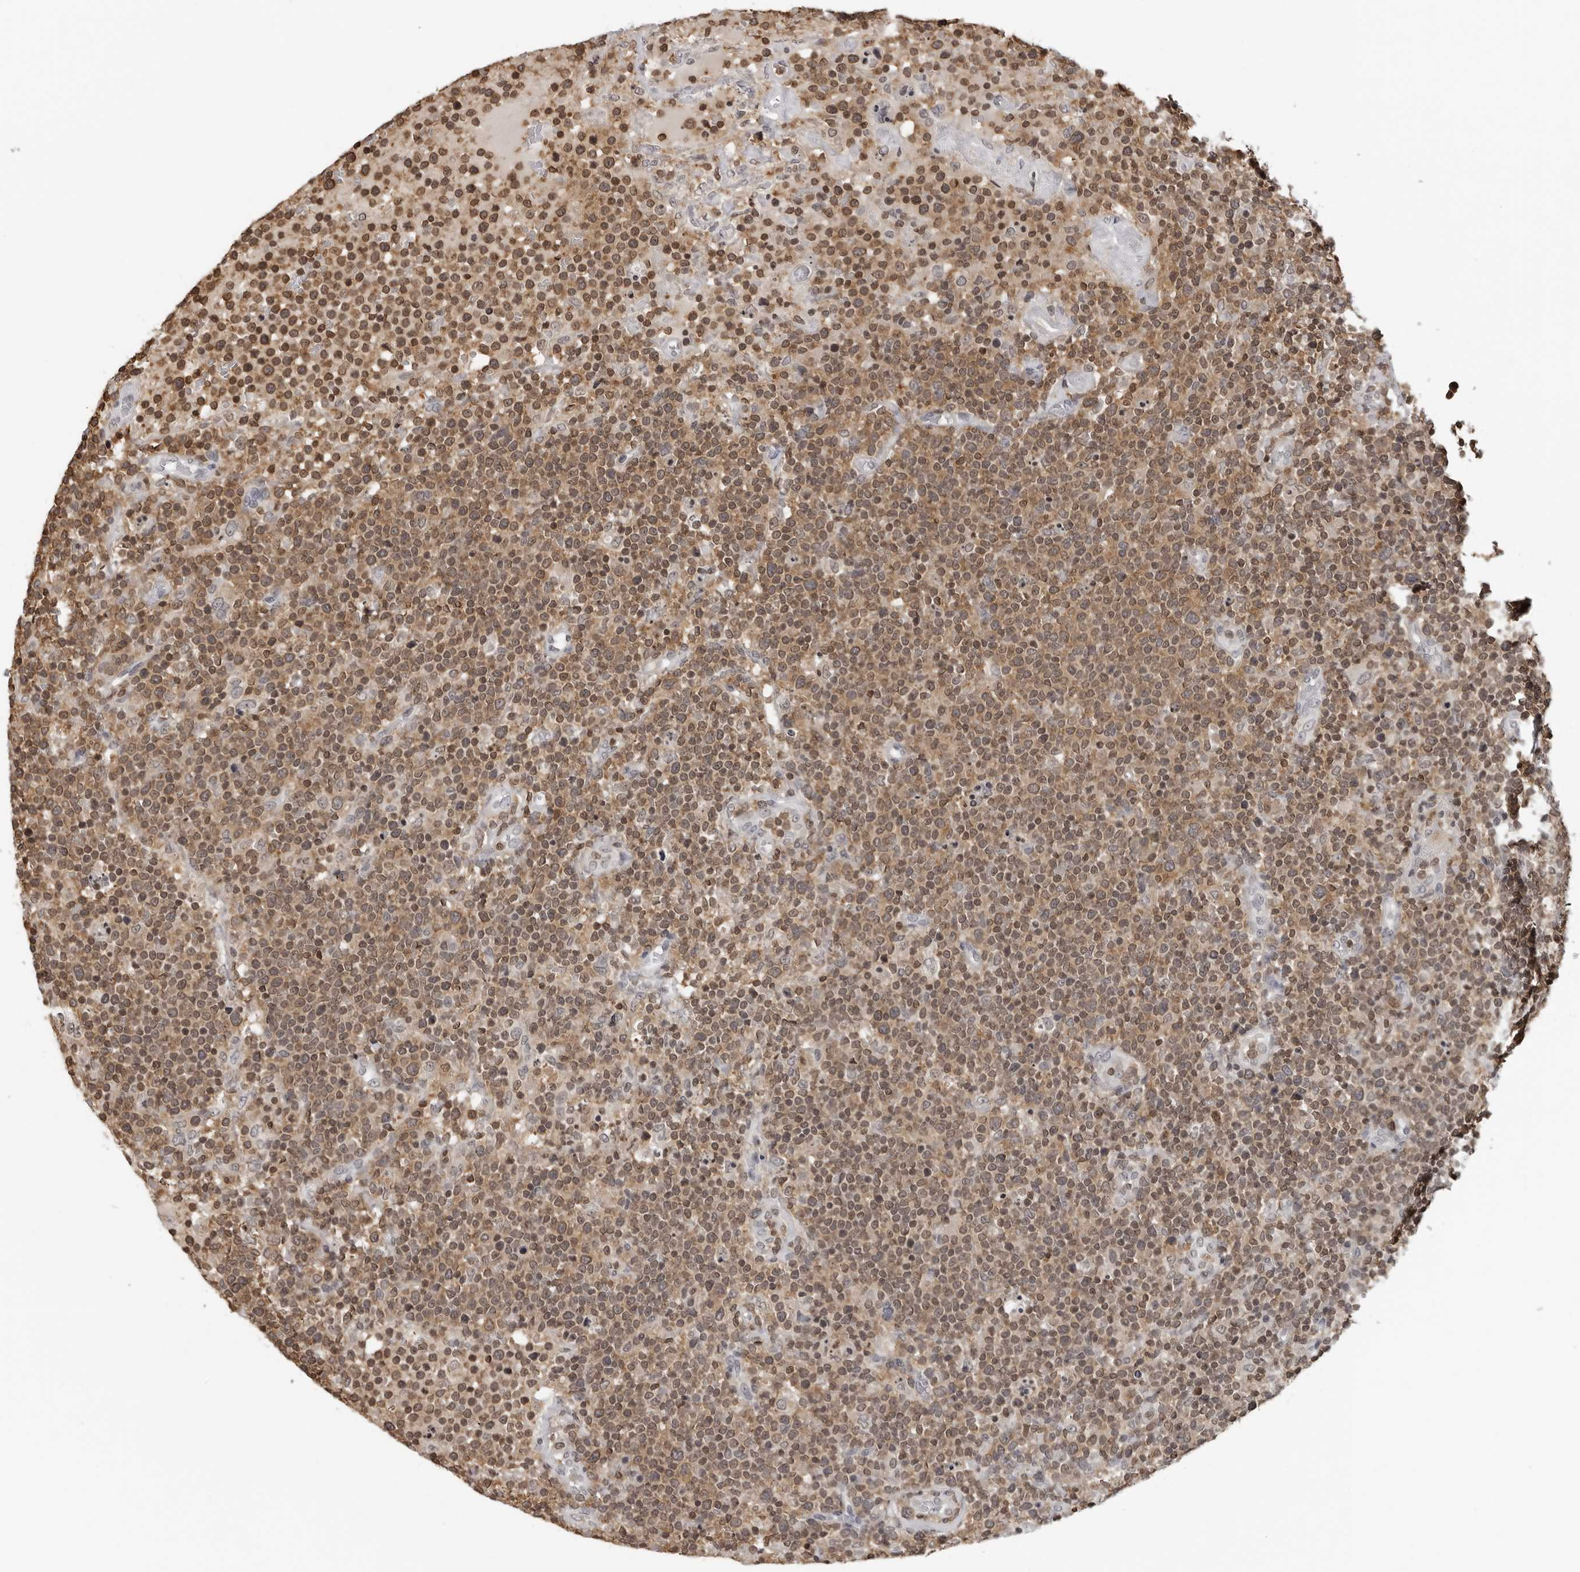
{"staining": {"intensity": "moderate", "quantity": ">75%", "location": "cytoplasmic/membranous,nuclear"}, "tissue": "lymphoma", "cell_type": "Tumor cells", "image_type": "cancer", "snomed": [{"axis": "morphology", "description": "Malignant lymphoma, non-Hodgkin's type, High grade"}, {"axis": "topography", "description": "Lymph node"}], "caption": "A micrograph showing moderate cytoplasmic/membranous and nuclear expression in about >75% of tumor cells in malignant lymphoma, non-Hodgkin's type (high-grade), as visualized by brown immunohistochemical staining.", "gene": "HSPH1", "patient": {"sex": "male", "age": 61}}